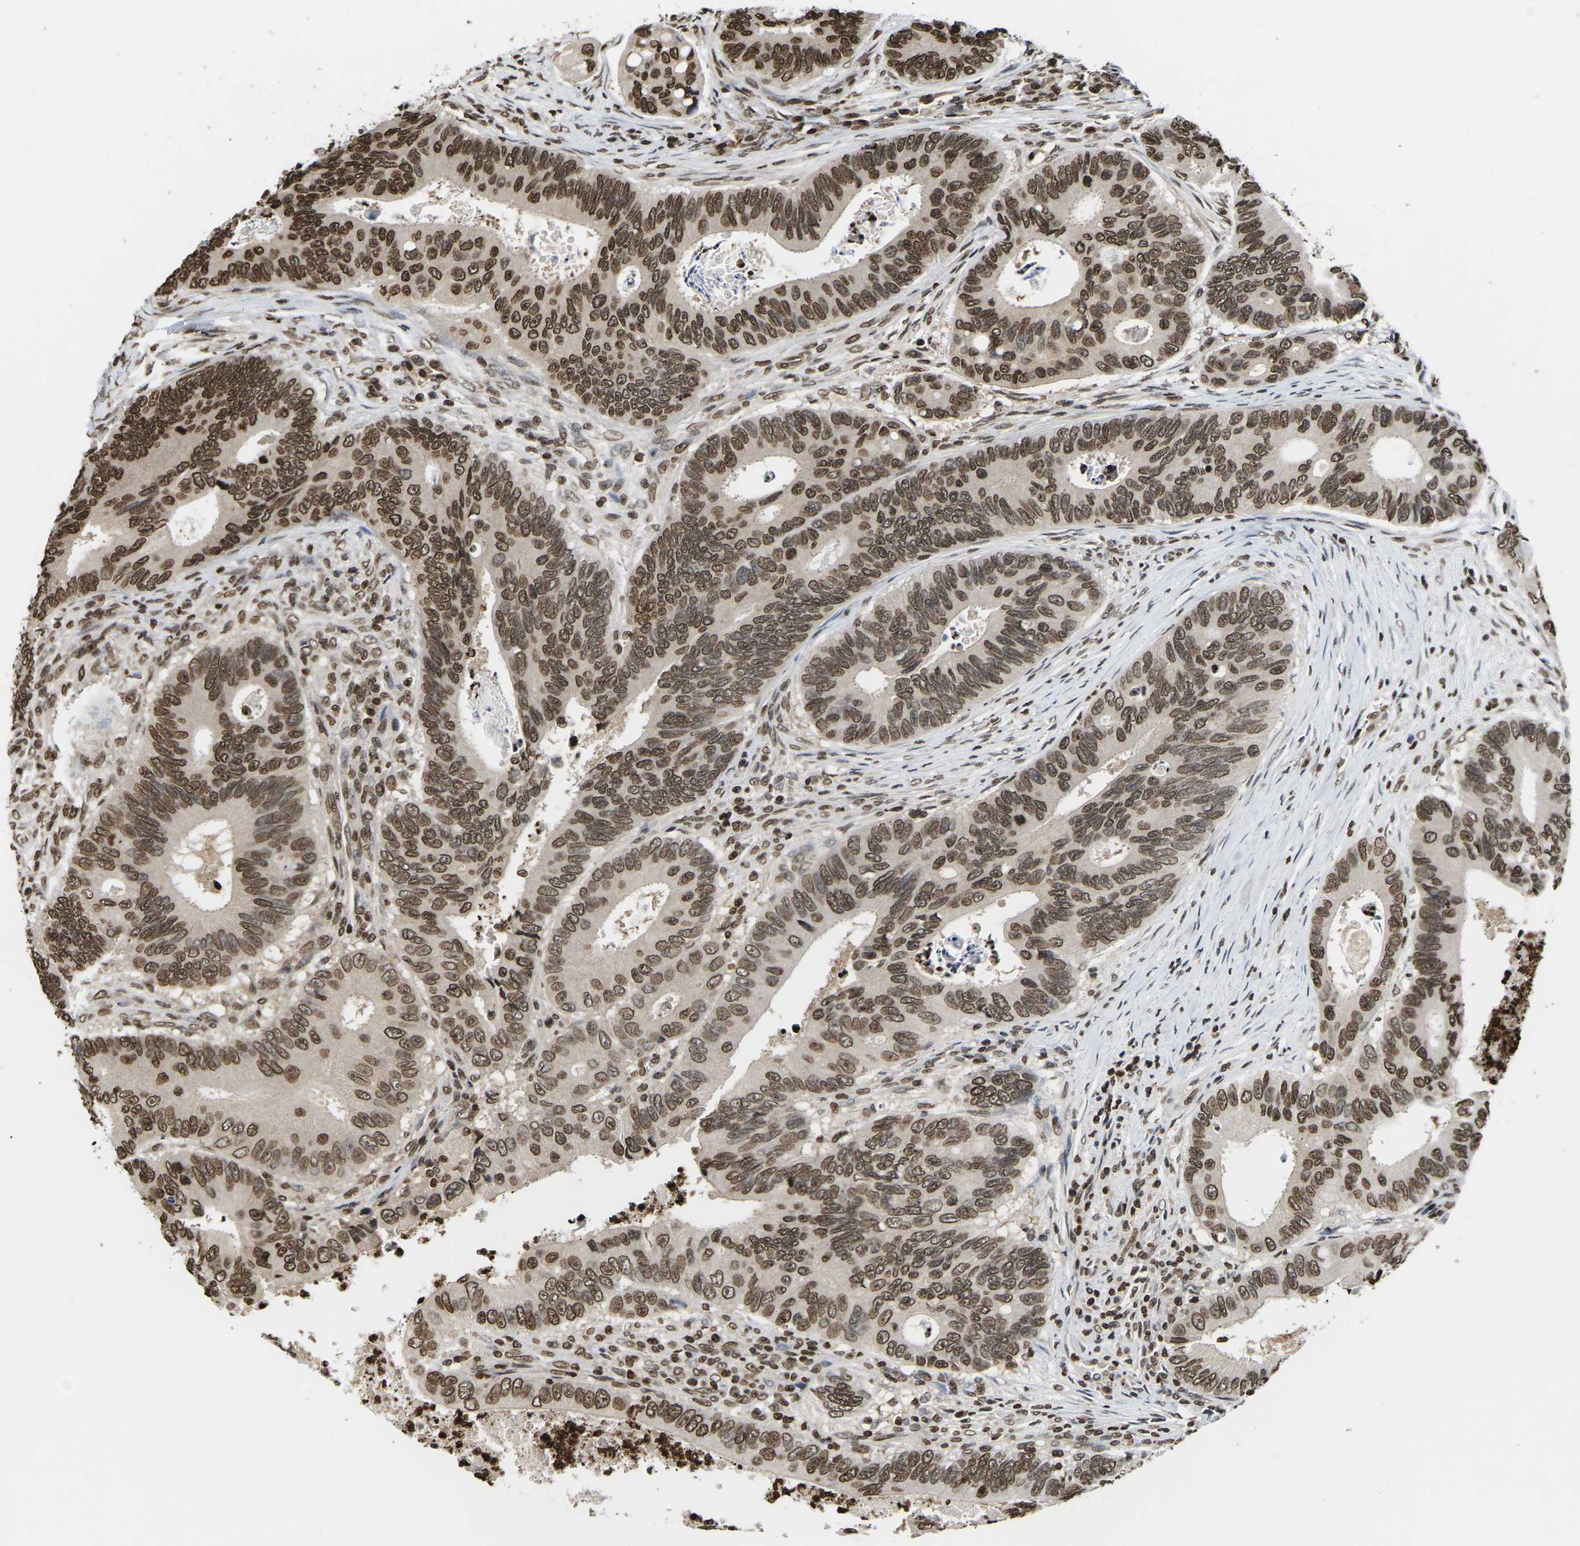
{"staining": {"intensity": "strong", "quantity": ">75%", "location": "nuclear"}, "tissue": "colorectal cancer", "cell_type": "Tumor cells", "image_type": "cancer", "snomed": [{"axis": "morphology", "description": "Inflammation, NOS"}, {"axis": "morphology", "description": "Adenocarcinoma, NOS"}, {"axis": "topography", "description": "Colon"}], "caption": "Adenocarcinoma (colorectal) stained for a protein (brown) exhibits strong nuclear positive expression in about >75% of tumor cells.", "gene": "EMSY", "patient": {"sex": "male", "age": 72}}